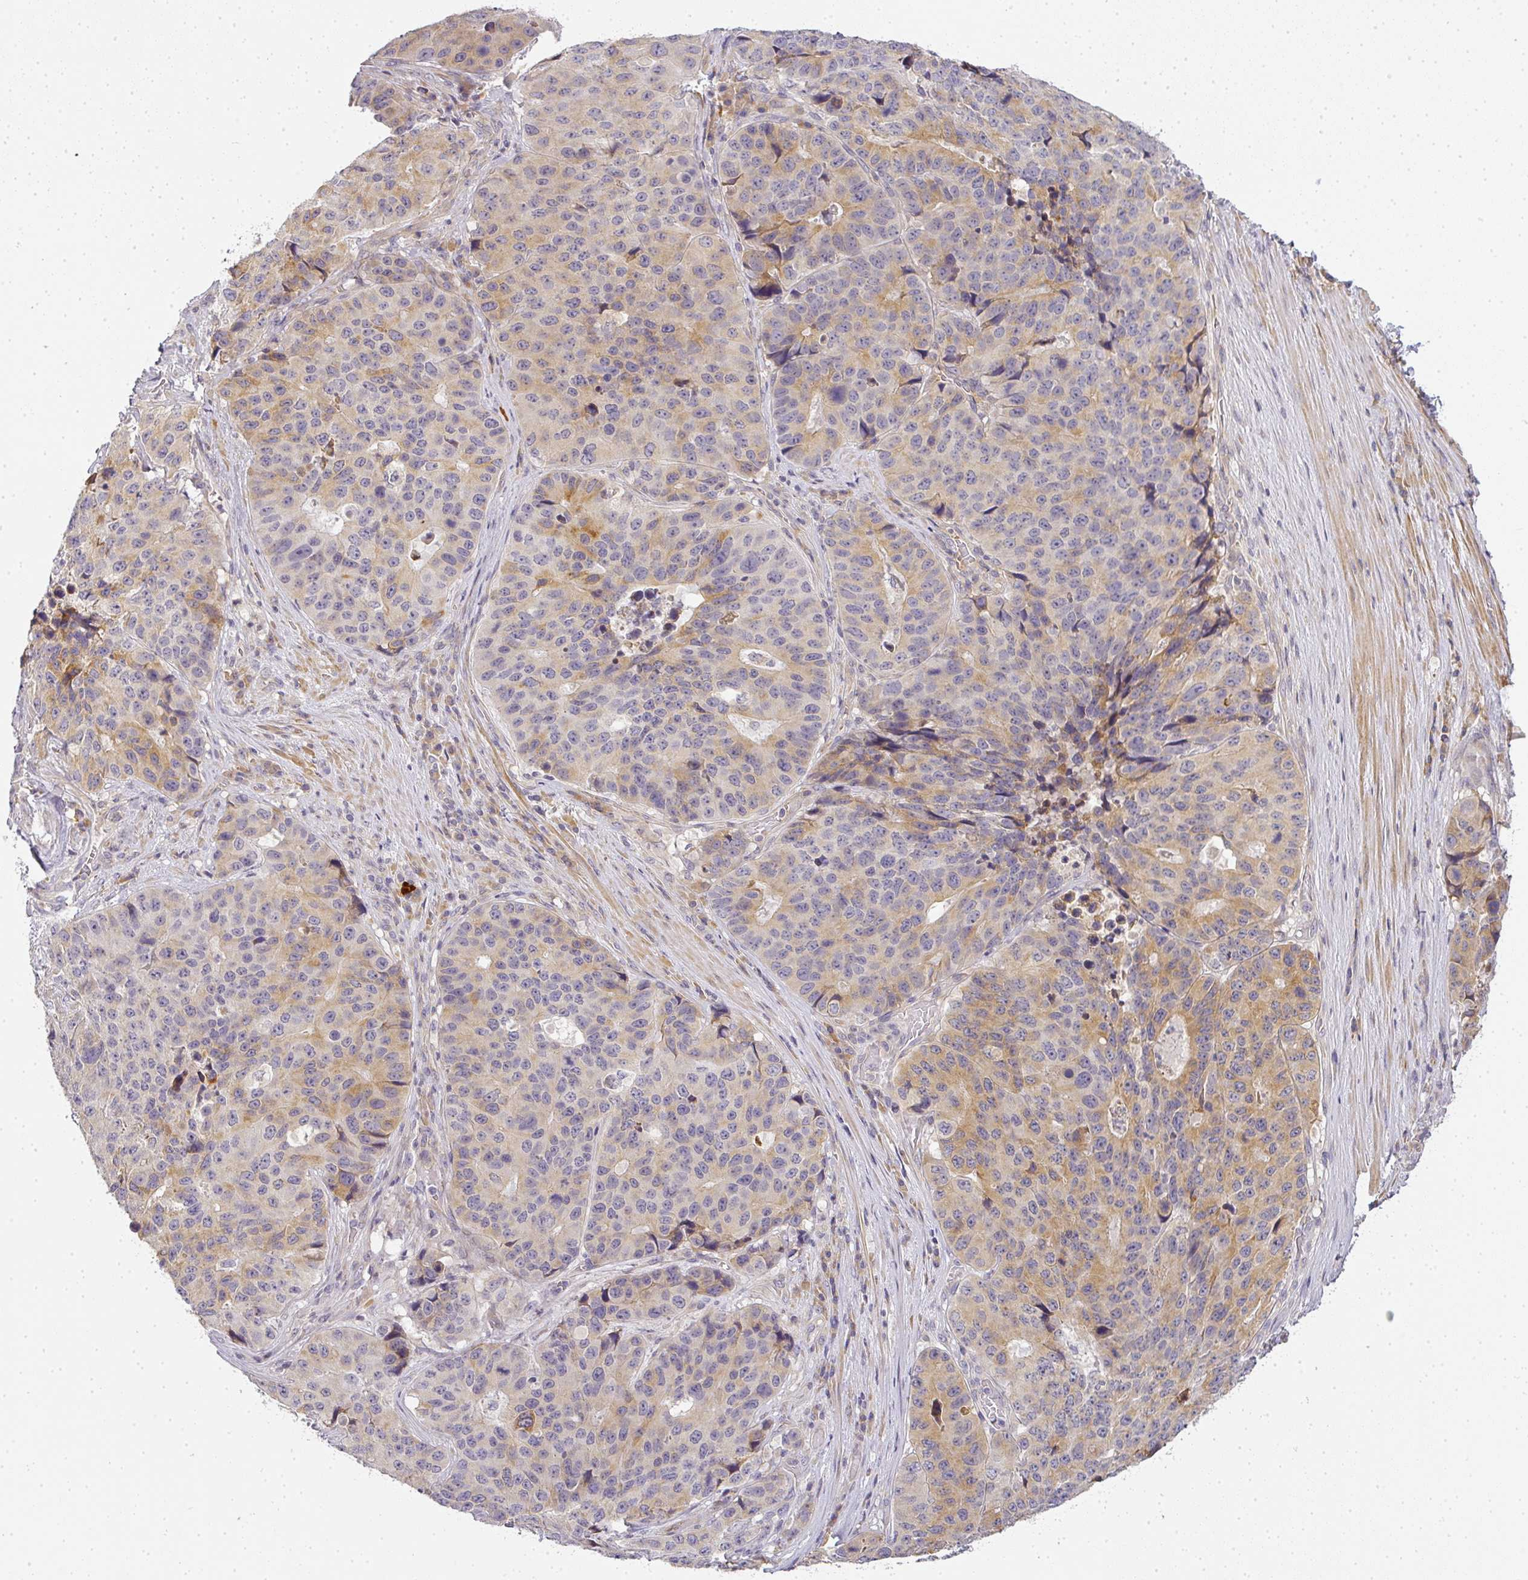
{"staining": {"intensity": "moderate", "quantity": "25%-75%", "location": "cytoplasmic/membranous"}, "tissue": "stomach cancer", "cell_type": "Tumor cells", "image_type": "cancer", "snomed": [{"axis": "morphology", "description": "Adenocarcinoma, NOS"}, {"axis": "topography", "description": "Stomach"}], "caption": "DAB (3,3'-diaminobenzidine) immunohistochemical staining of human adenocarcinoma (stomach) demonstrates moderate cytoplasmic/membranous protein staining in about 25%-75% of tumor cells.", "gene": "MED19", "patient": {"sex": "male", "age": 71}}